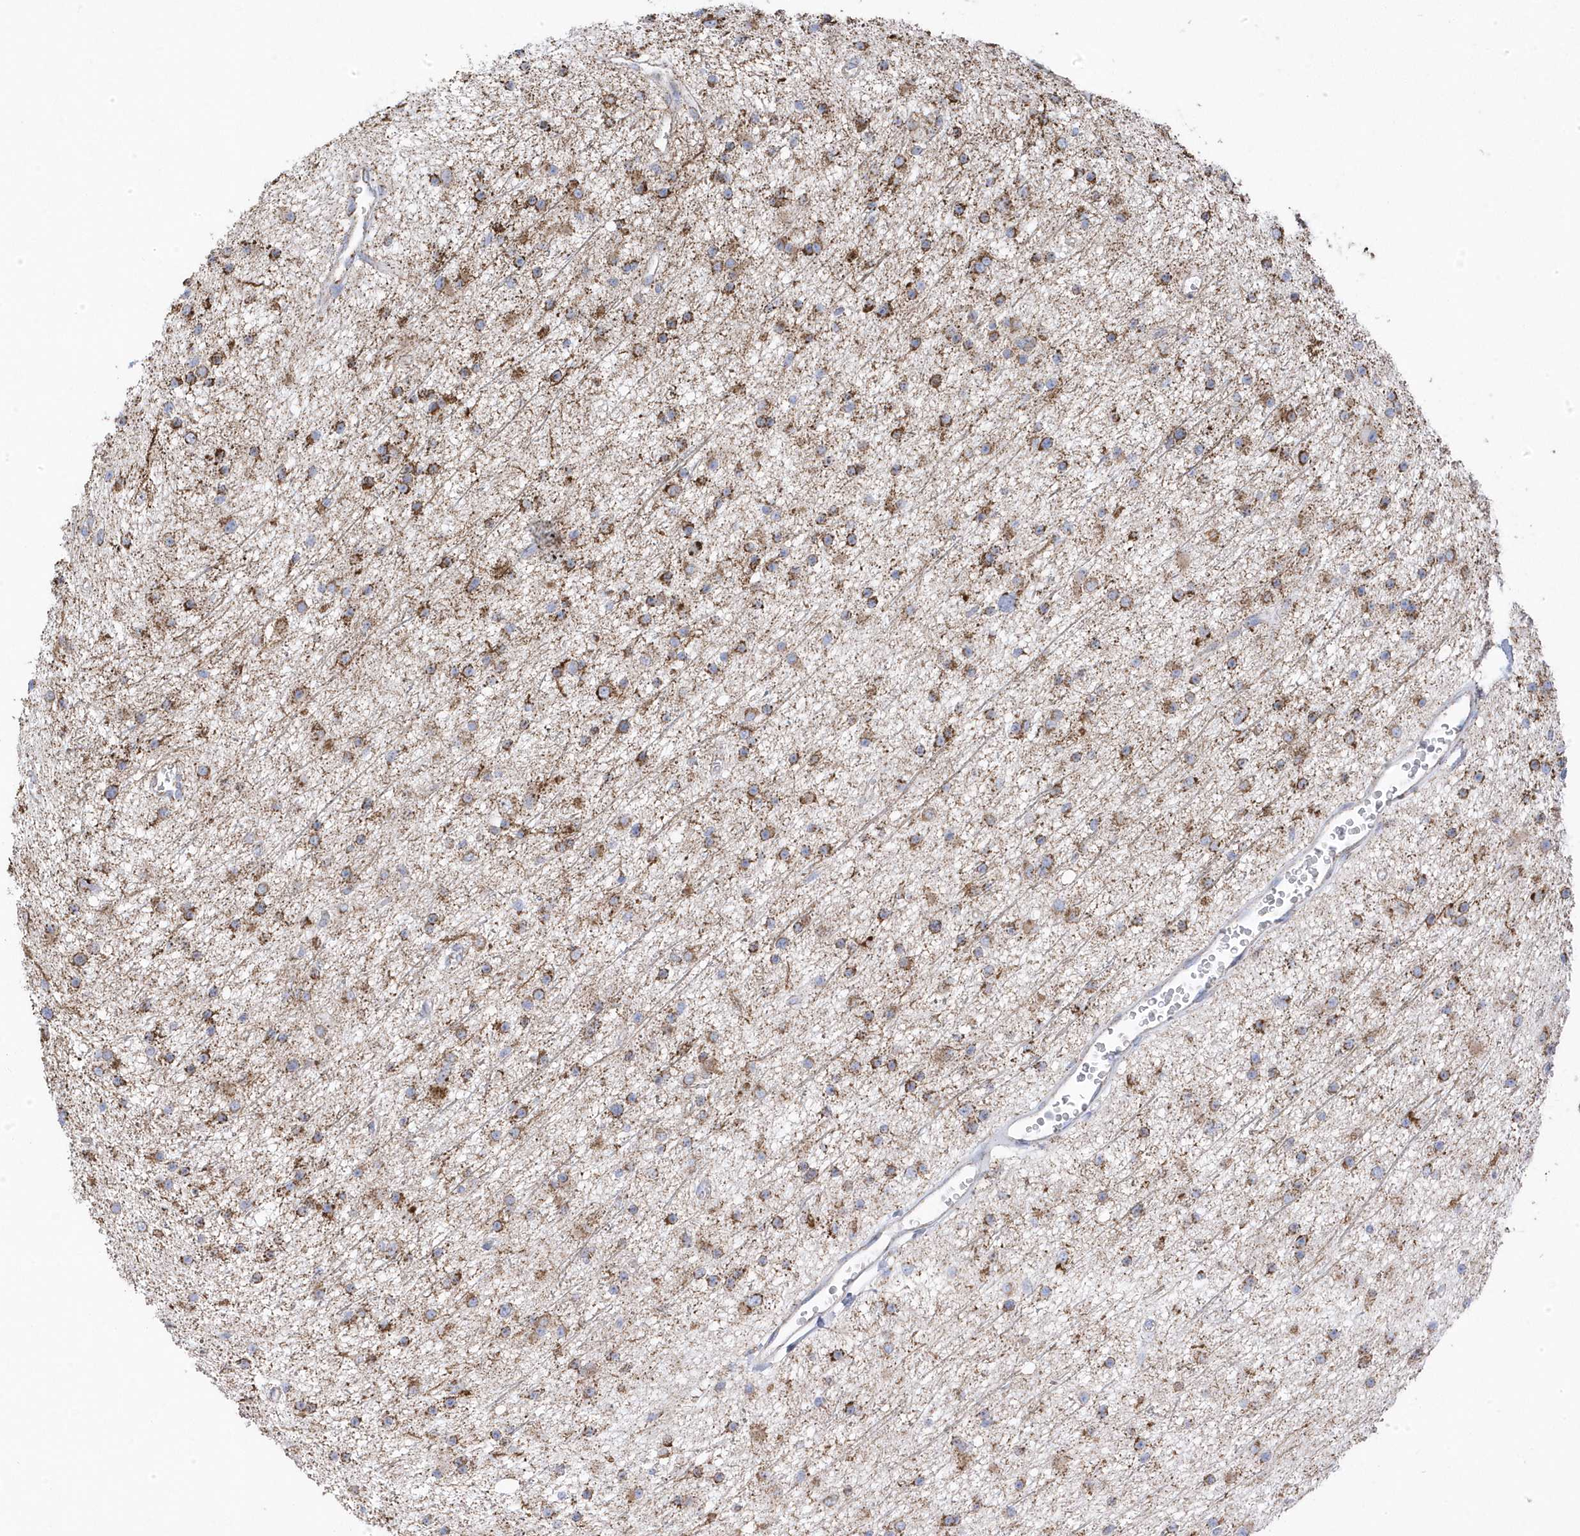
{"staining": {"intensity": "moderate", "quantity": ">75%", "location": "cytoplasmic/membranous"}, "tissue": "glioma", "cell_type": "Tumor cells", "image_type": "cancer", "snomed": [{"axis": "morphology", "description": "Glioma, malignant, Low grade"}, {"axis": "topography", "description": "Cerebral cortex"}], "caption": "Malignant glioma (low-grade) stained with DAB immunohistochemistry (IHC) demonstrates medium levels of moderate cytoplasmic/membranous positivity in about >75% of tumor cells.", "gene": "GTPBP8", "patient": {"sex": "female", "age": 39}}